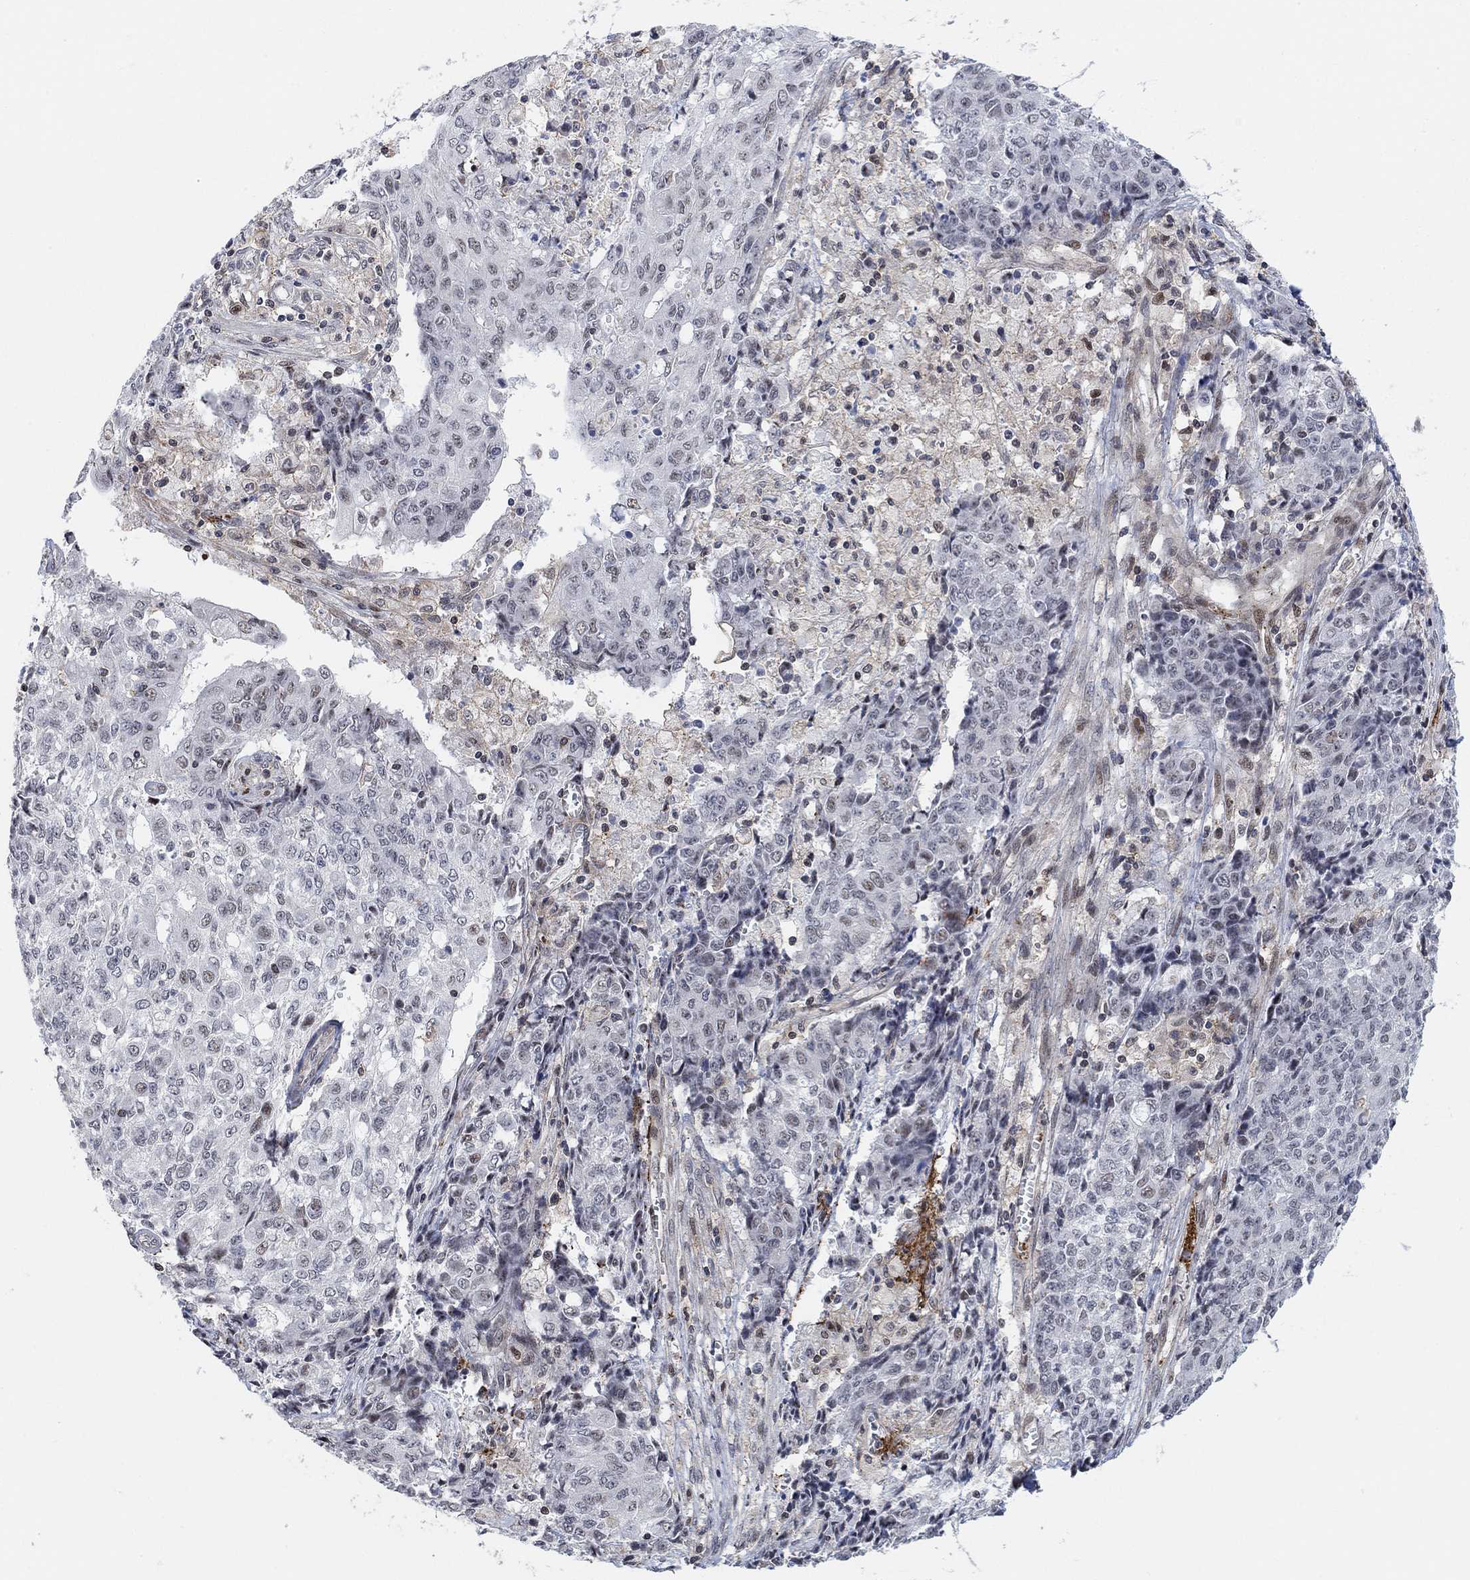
{"staining": {"intensity": "negative", "quantity": "none", "location": "none"}, "tissue": "ovarian cancer", "cell_type": "Tumor cells", "image_type": "cancer", "snomed": [{"axis": "morphology", "description": "Carcinoma, endometroid"}, {"axis": "topography", "description": "Ovary"}], "caption": "DAB (3,3'-diaminobenzidine) immunohistochemical staining of ovarian cancer shows no significant staining in tumor cells.", "gene": "PWWP2B", "patient": {"sex": "female", "age": 42}}